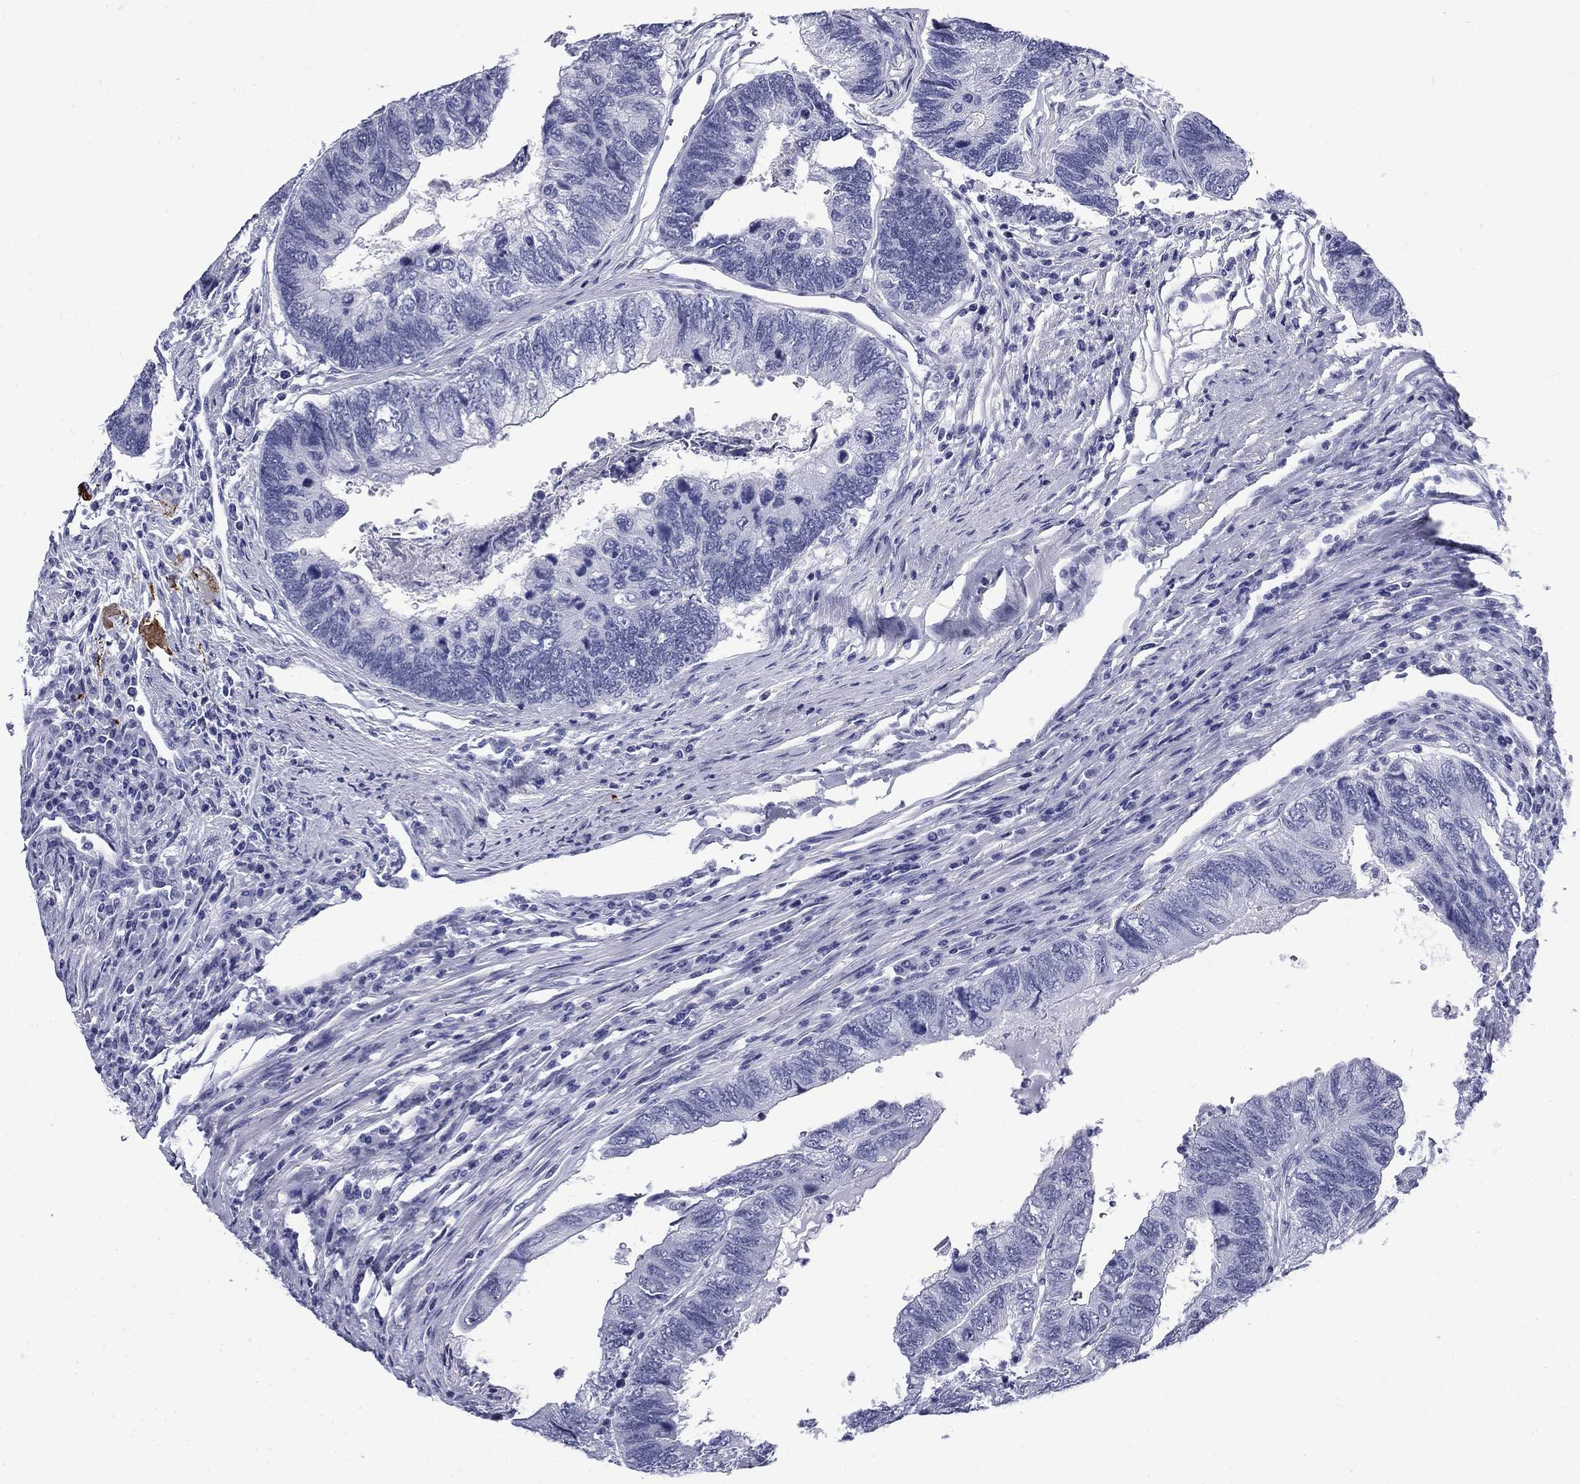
{"staining": {"intensity": "negative", "quantity": "none", "location": "none"}, "tissue": "colorectal cancer", "cell_type": "Tumor cells", "image_type": "cancer", "snomed": [{"axis": "morphology", "description": "Adenocarcinoma, NOS"}, {"axis": "topography", "description": "Colon"}], "caption": "Colorectal cancer was stained to show a protein in brown. There is no significant positivity in tumor cells.", "gene": "MGARP", "patient": {"sex": "female", "age": 67}}